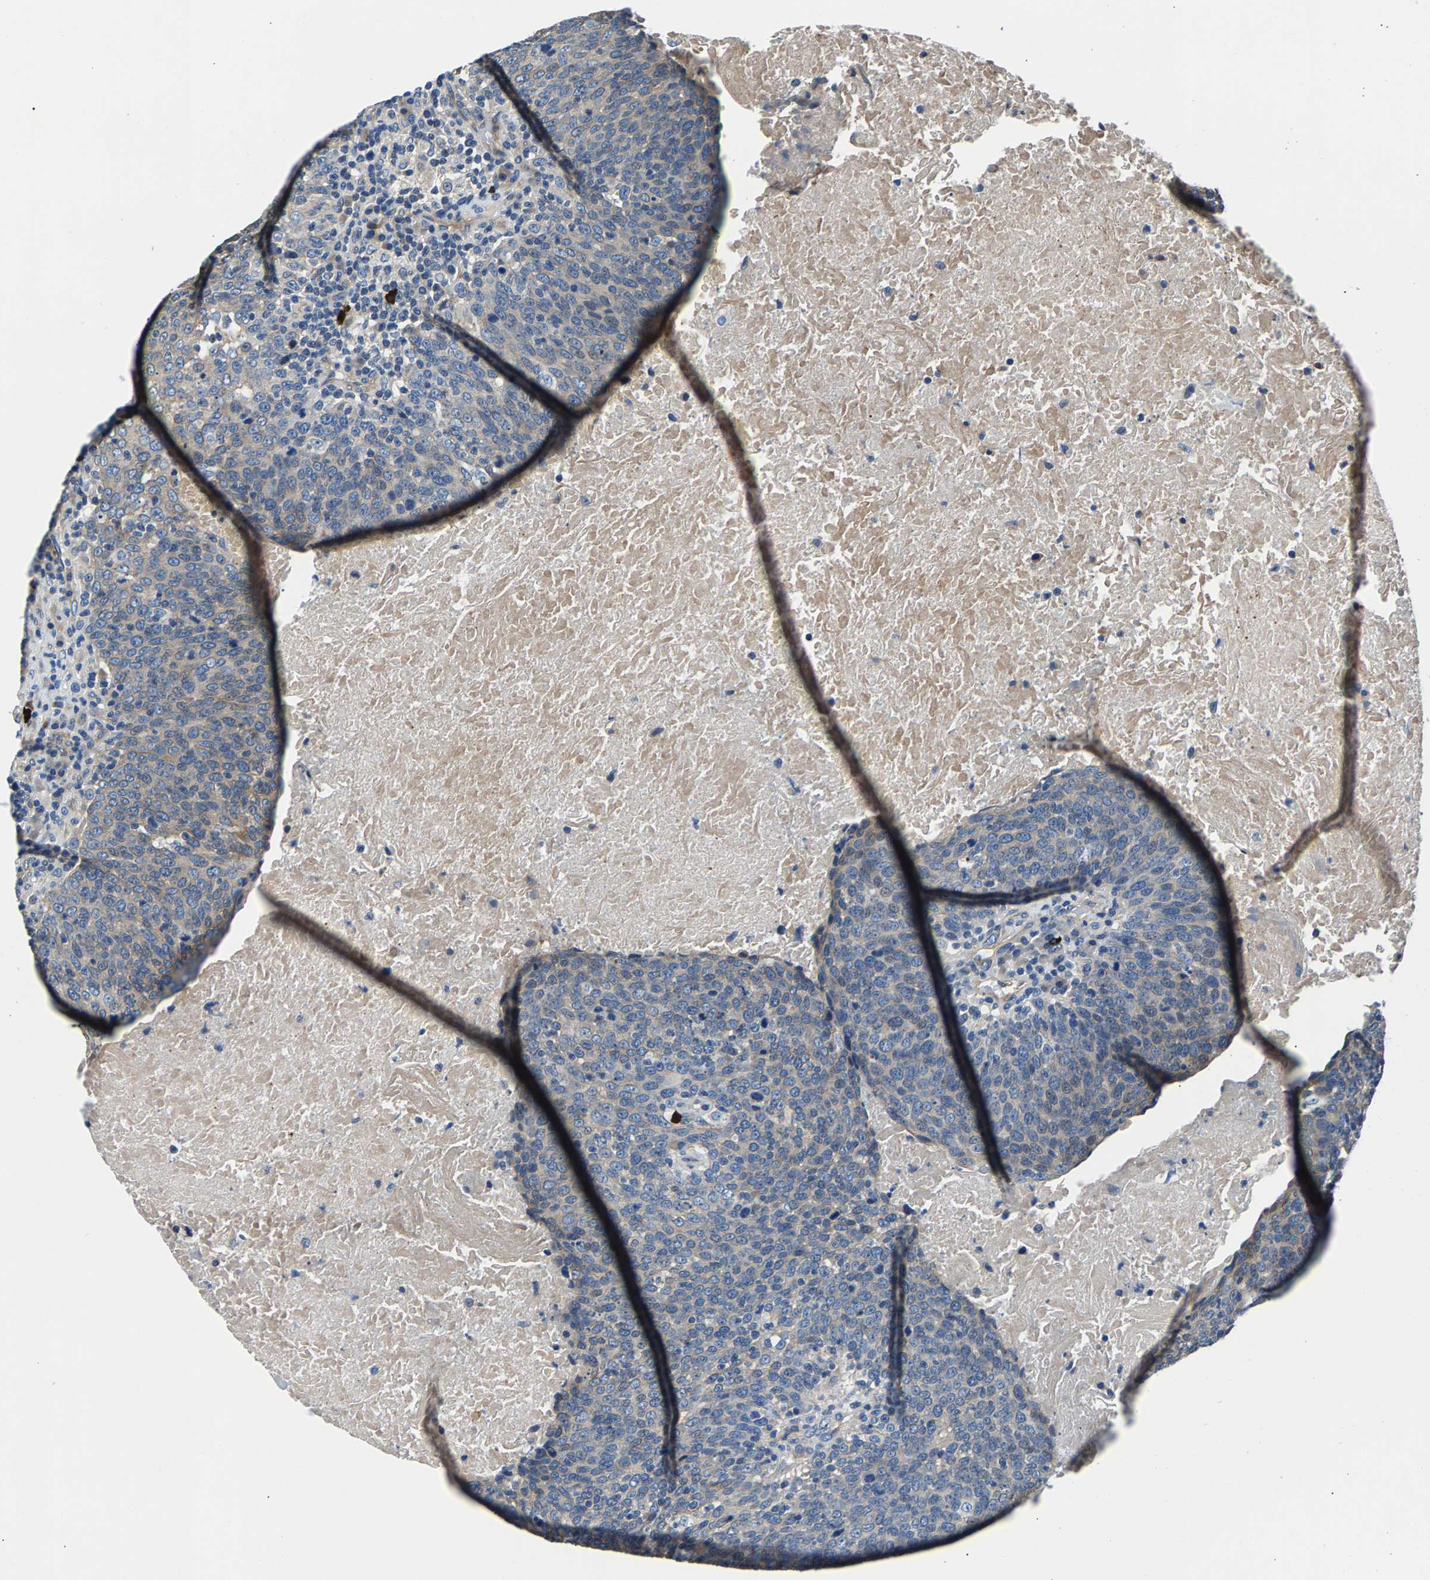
{"staining": {"intensity": "weak", "quantity": ">75%", "location": "cytoplasmic/membranous"}, "tissue": "head and neck cancer", "cell_type": "Tumor cells", "image_type": "cancer", "snomed": [{"axis": "morphology", "description": "Squamous cell carcinoma, NOS"}, {"axis": "morphology", "description": "Squamous cell carcinoma, metastatic, NOS"}, {"axis": "topography", "description": "Lymph node"}, {"axis": "topography", "description": "Head-Neck"}], "caption": "The immunohistochemical stain highlights weak cytoplasmic/membranous positivity in tumor cells of metastatic squamous cell carcinoma (head and neck) tissue.", "gene": "CDRT4", "patient": {"sex": "male", "age": 62}}